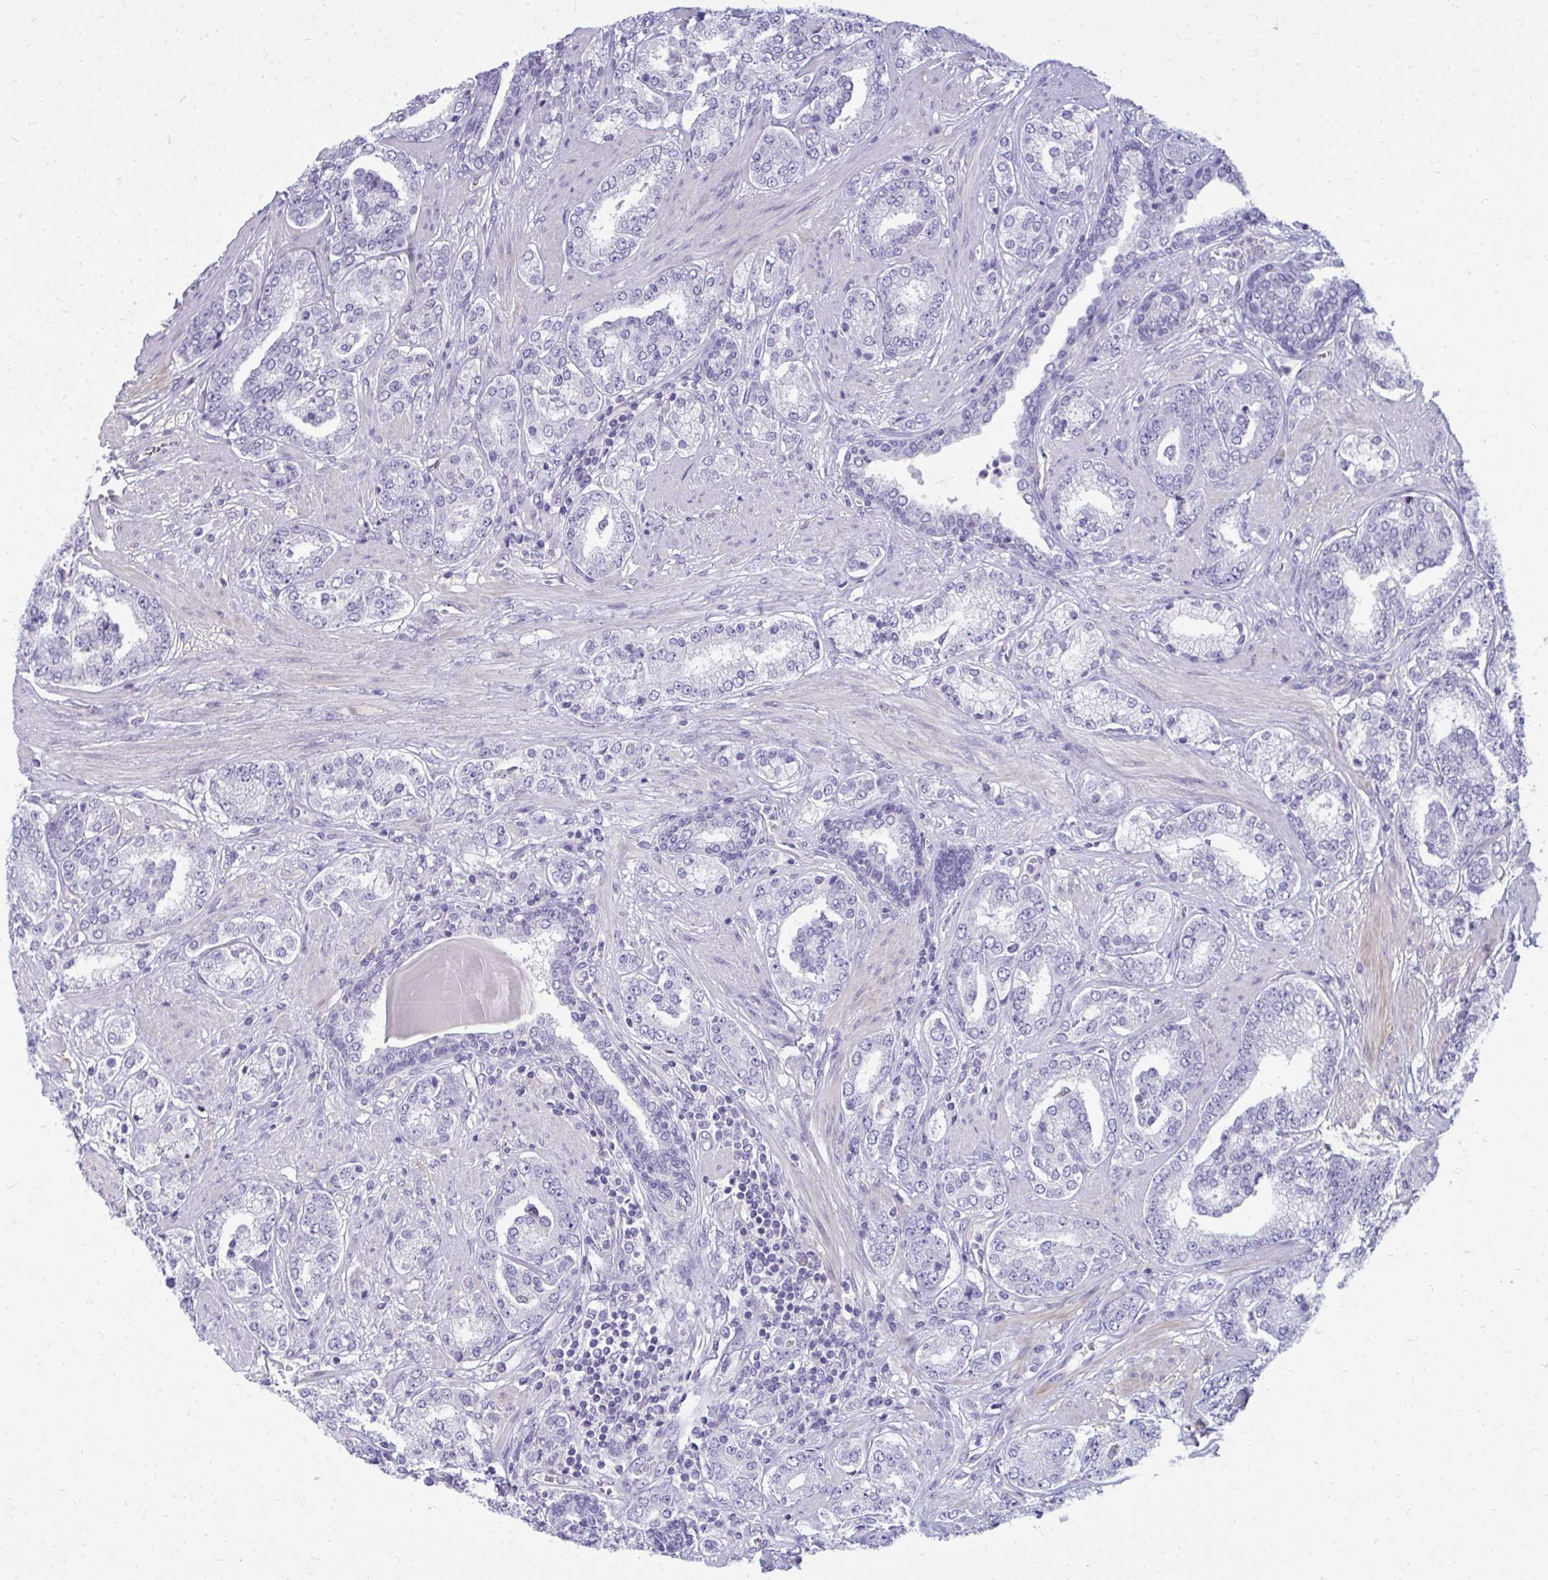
{"staining": {"intensity": "negative", "quantity": "none", "location": "none"}, "tissue": "prostate cancer", "cell_type": "Tumor cells", "image_type": "cancer", "snomed": [{"axis": "morphology", "description": "Adenocarcinoma, High grade"}, {"axis": "topography", "description": "Prostate"}], "caption": "An image of prostate cancer stained for a protein shows no brown staining in tumor cells.", "gene": "FABP3", "patient": {"sex": "male", "age": 62}}